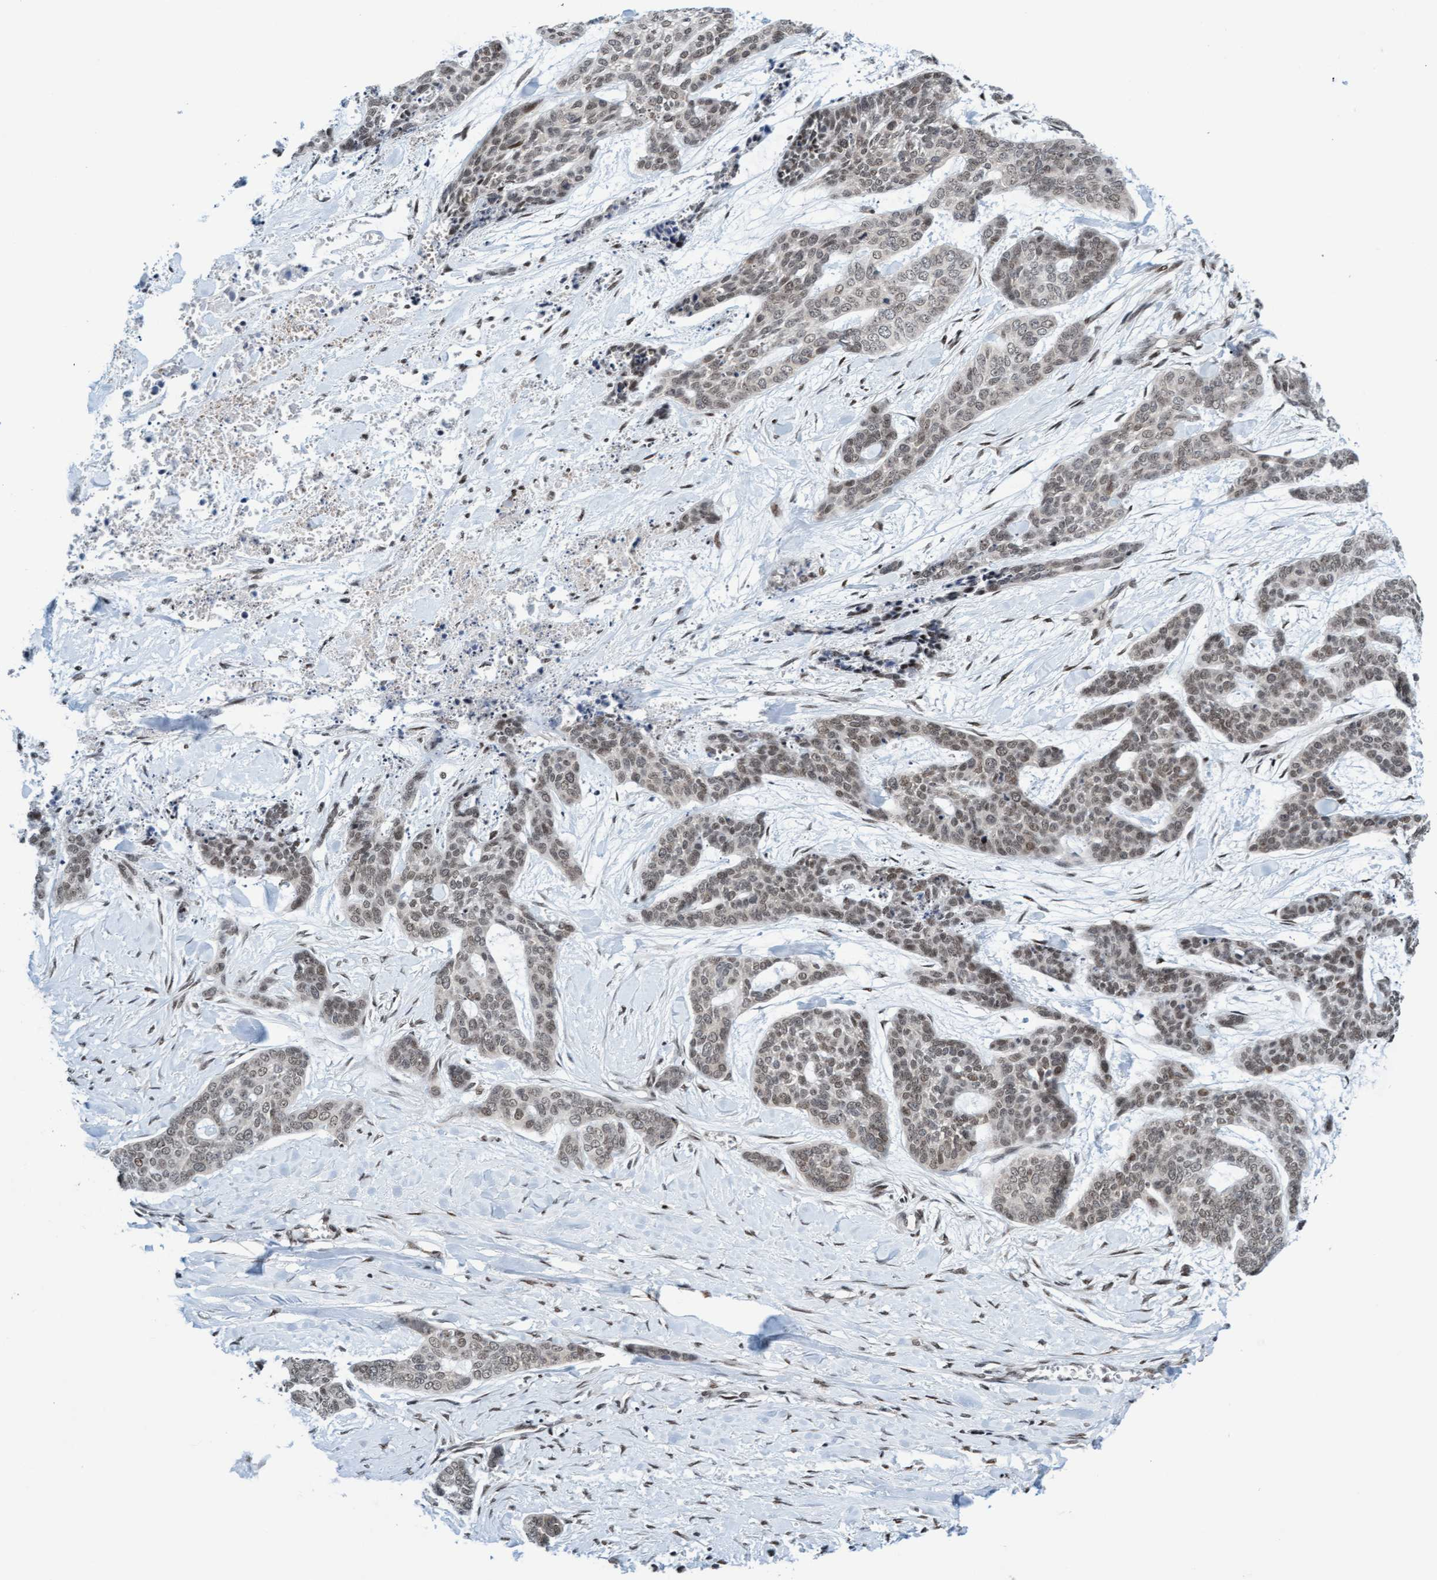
{"staining": {"intensity": "weak", "quantity": ">75%", "location": "nuclear"}, "tissue": "skin cancer", "cell_type": "Tumor cells", "image_type": "cancer", "snomed": [{"axis": "morphology", "description": "Basal cell carcinoma"}, {"axis": "topography", "description": "Skin"}], "caption": "Brown immunohistochemical staining in basal cell carcinoma (skin) displays weak nuclear staining in approximately >75% of tumor cells.", "gene": "GLRX2", "patient": {"sex": "female", "age": 64}}